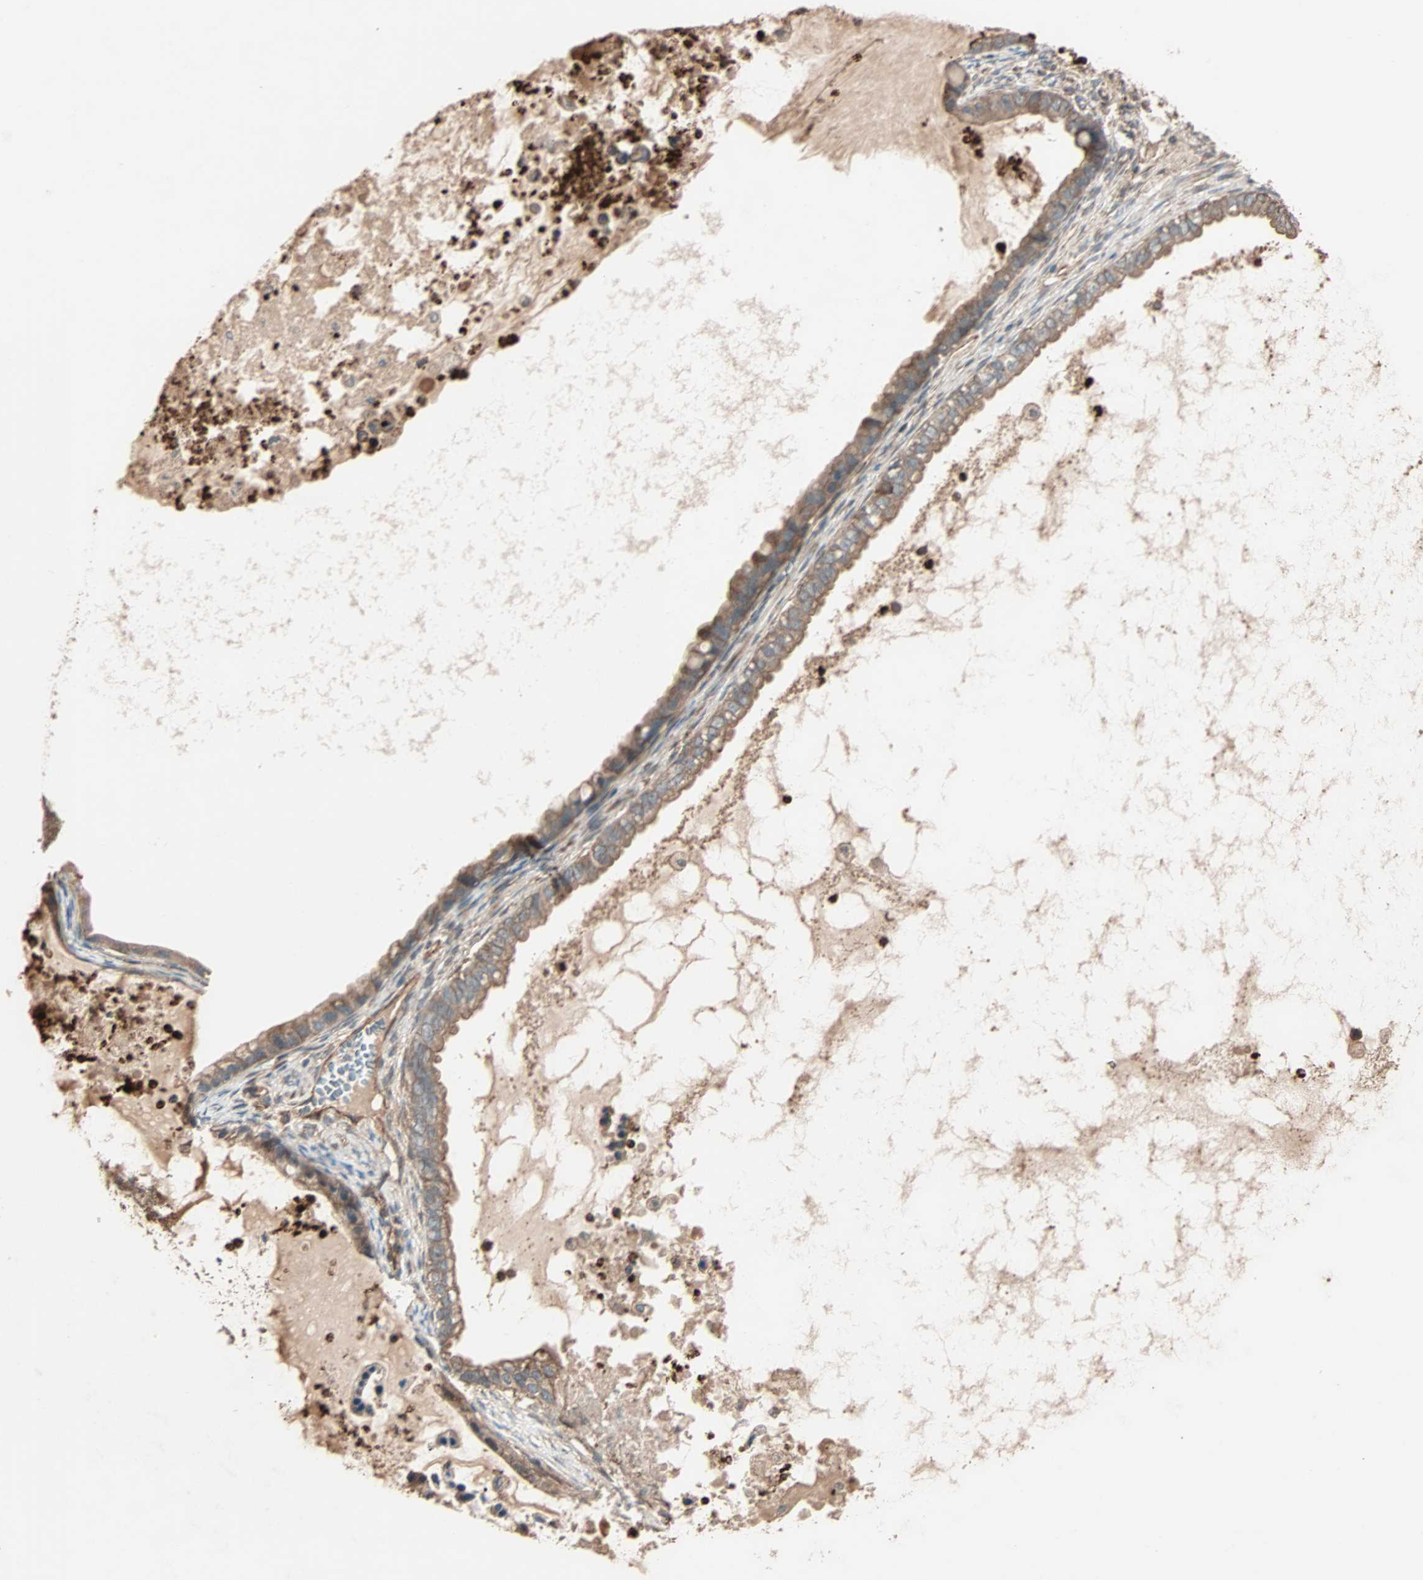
{"staining": {"intensity": "moderate", "quantity": ">75%", "location": "cytoplasmic/membranous"}, "tissue": "ovarian cancer", "cell_type": "Tumor cells", "image_type": "cancer", "snomed": [{"axis": "morphology", "description": "Cystadenocarcinoma, mucinous, NOS"}, {"axis": "topography", "description": "Ovary"}], "caption": "Moderate cytoplasmic/membranous expression for a protein is appreciated in approximately >75% of tumor cells of mucinous cystadenocarcinoma (ovarian) using IHC.", "gene": "GCK", "patient": {"sex": "female", "age": 80}}